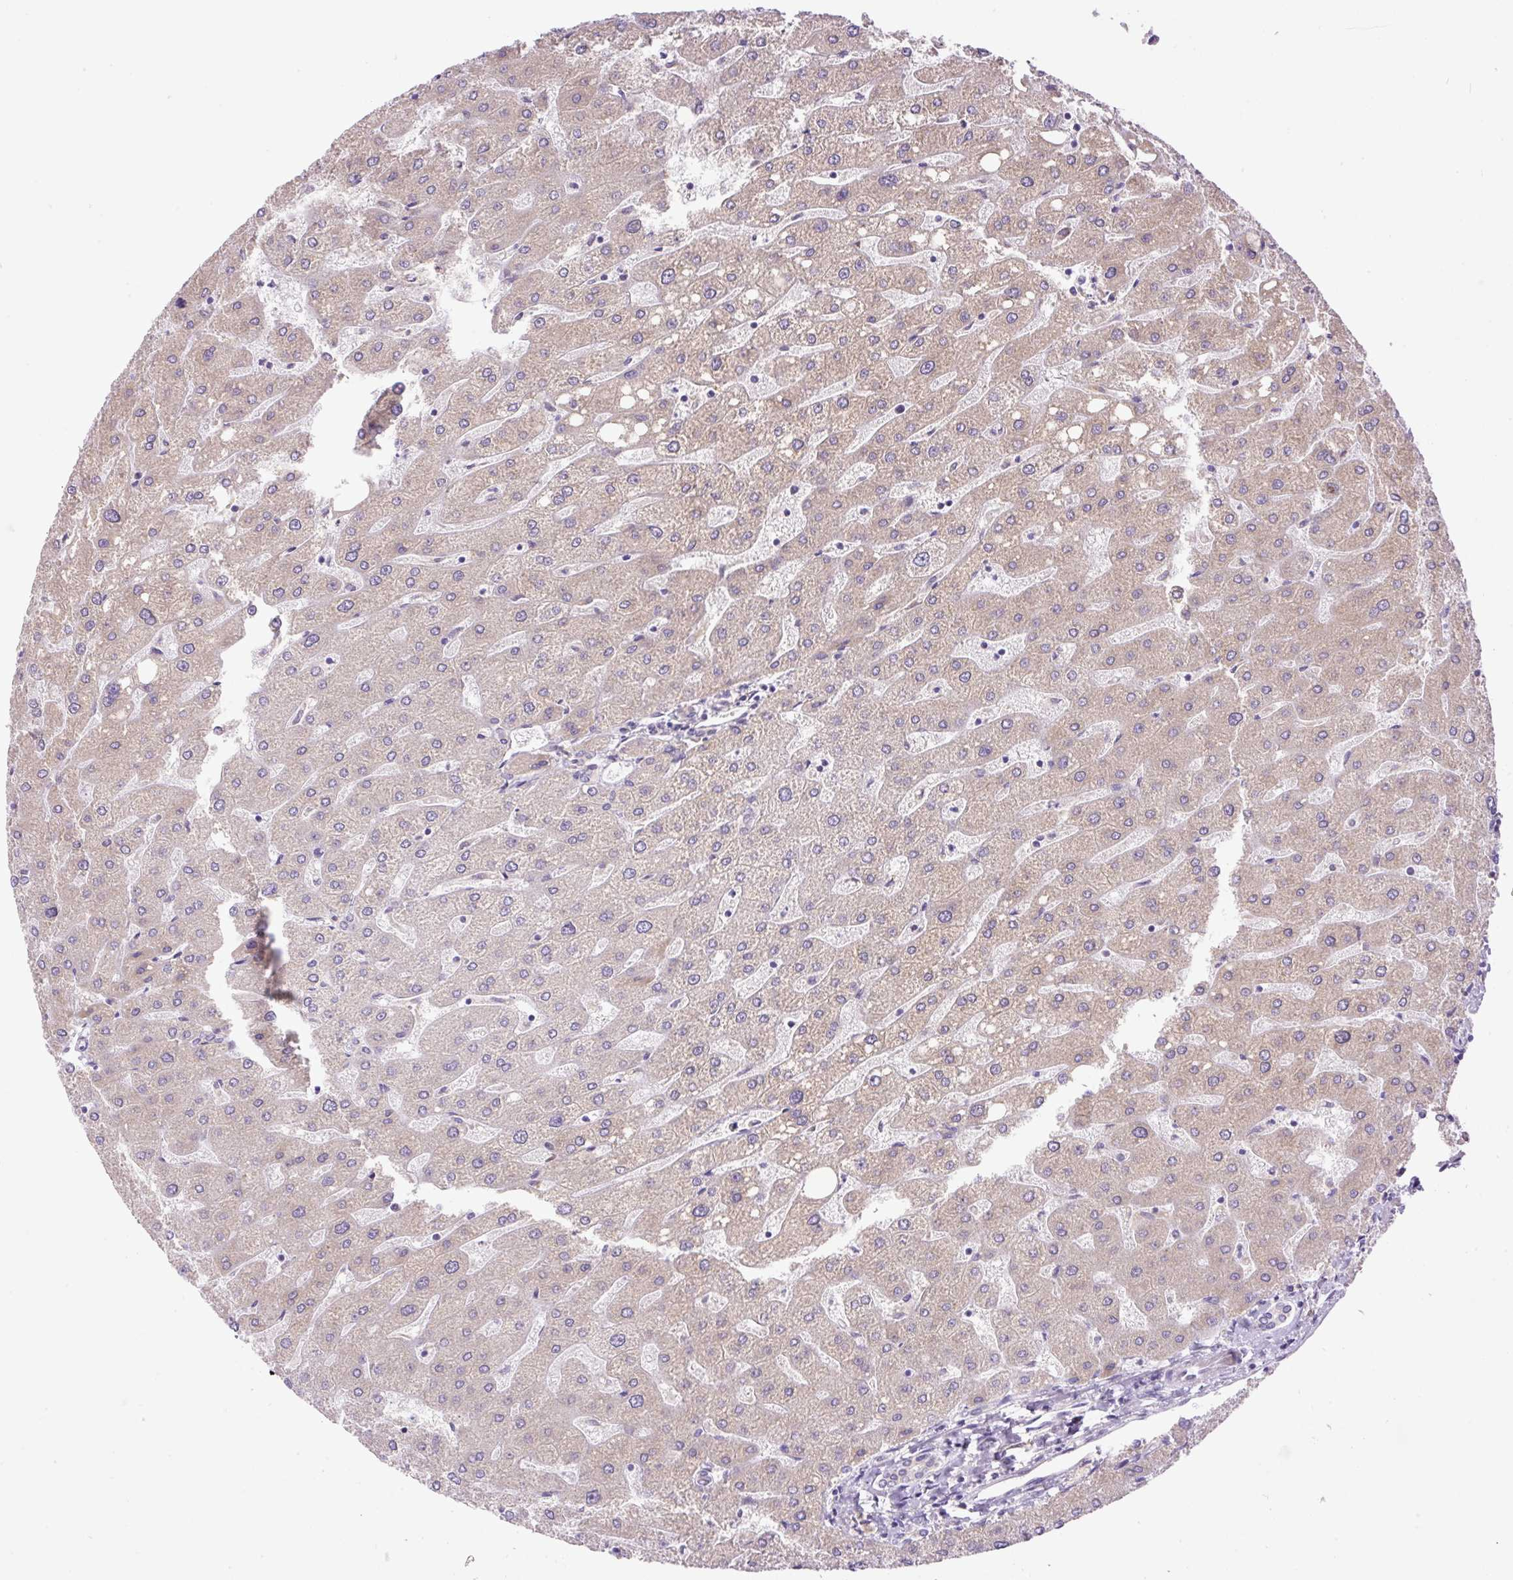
{"staining": {"intensity": "negative", "quantity": "none", "location": "none"}, "tissue": "liver", "cell_type": "Cholangiocytes", "image_type": "normal", "snomed": [{"axis": "morphology", "description": "Normal tissue, NOS"}, {"axis": "topography", "description": "Liver"}], "caption": "Immunohistochemical staining of normal human liver shows no significant expression in cholangiocytes. The staining was performed using DAB to visualize the protein expression in brown, while the nuclei were stained in blue with hematoxylin (Magnification: 20x).", "gene": "POFUT1", "patient": {"sex": "male", "age": 67}}